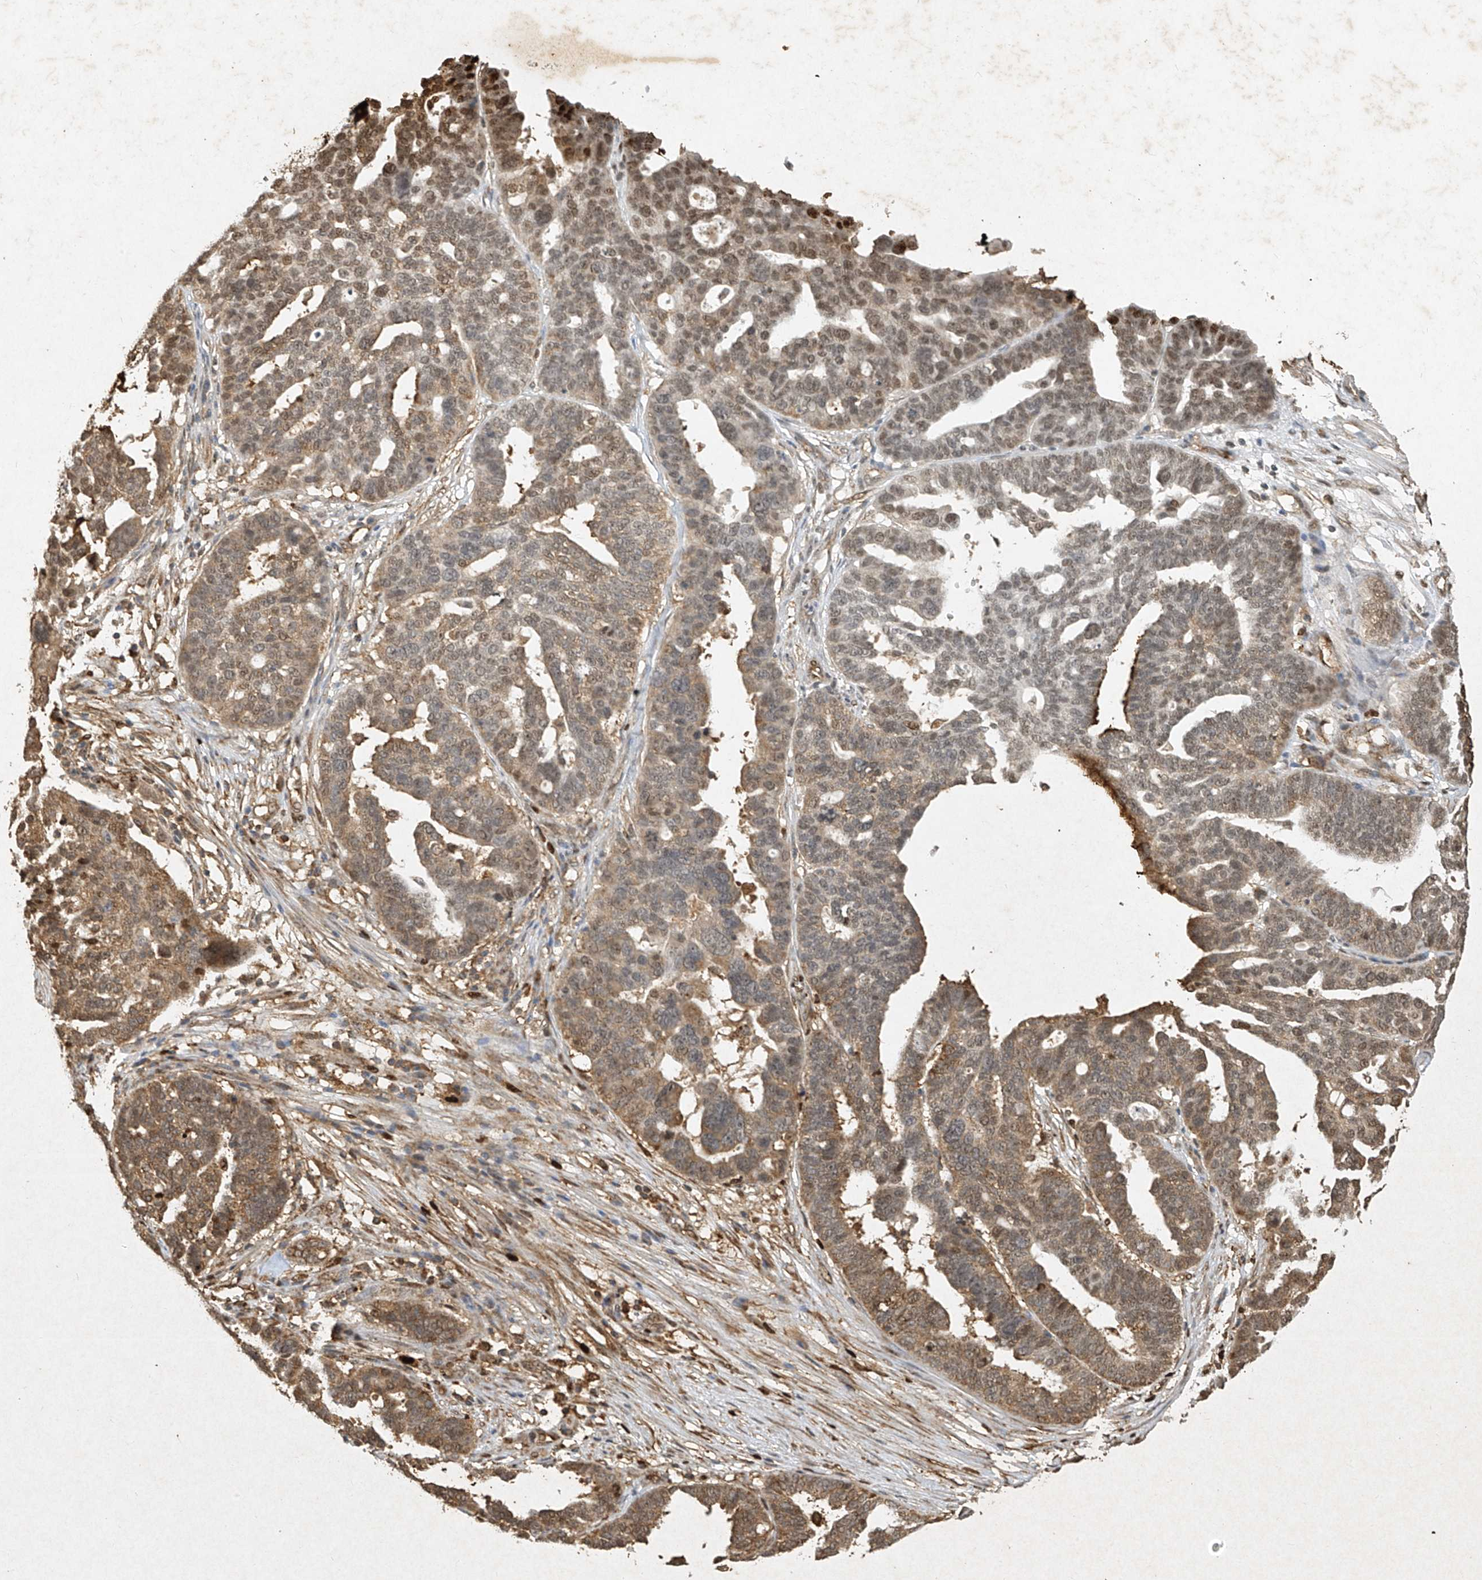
{"staining": {"intensity": "moderate", "quantity": "25%-75%", "location": "cytoplasmic/membranous,nuclear"}, "tissue": "ovarian cancer", "cell_type": "Tumor cells", "image_type": "cancer", "snomed": [{"axis": "morphology", "description": "Cystadenocarcinoma, serous, NOS"}, {"axis": "topography", "description": "Ovary"}], "caption": "IHC of human serous cystadenocarcinoma (ovarian) reveals medium levels of moderate cytoplasmic/membranous and nuclear expression in about 25%-75% of tumor cells.", "gene": "ATRIP", "patient": {"sex": "female", "age": 59}}